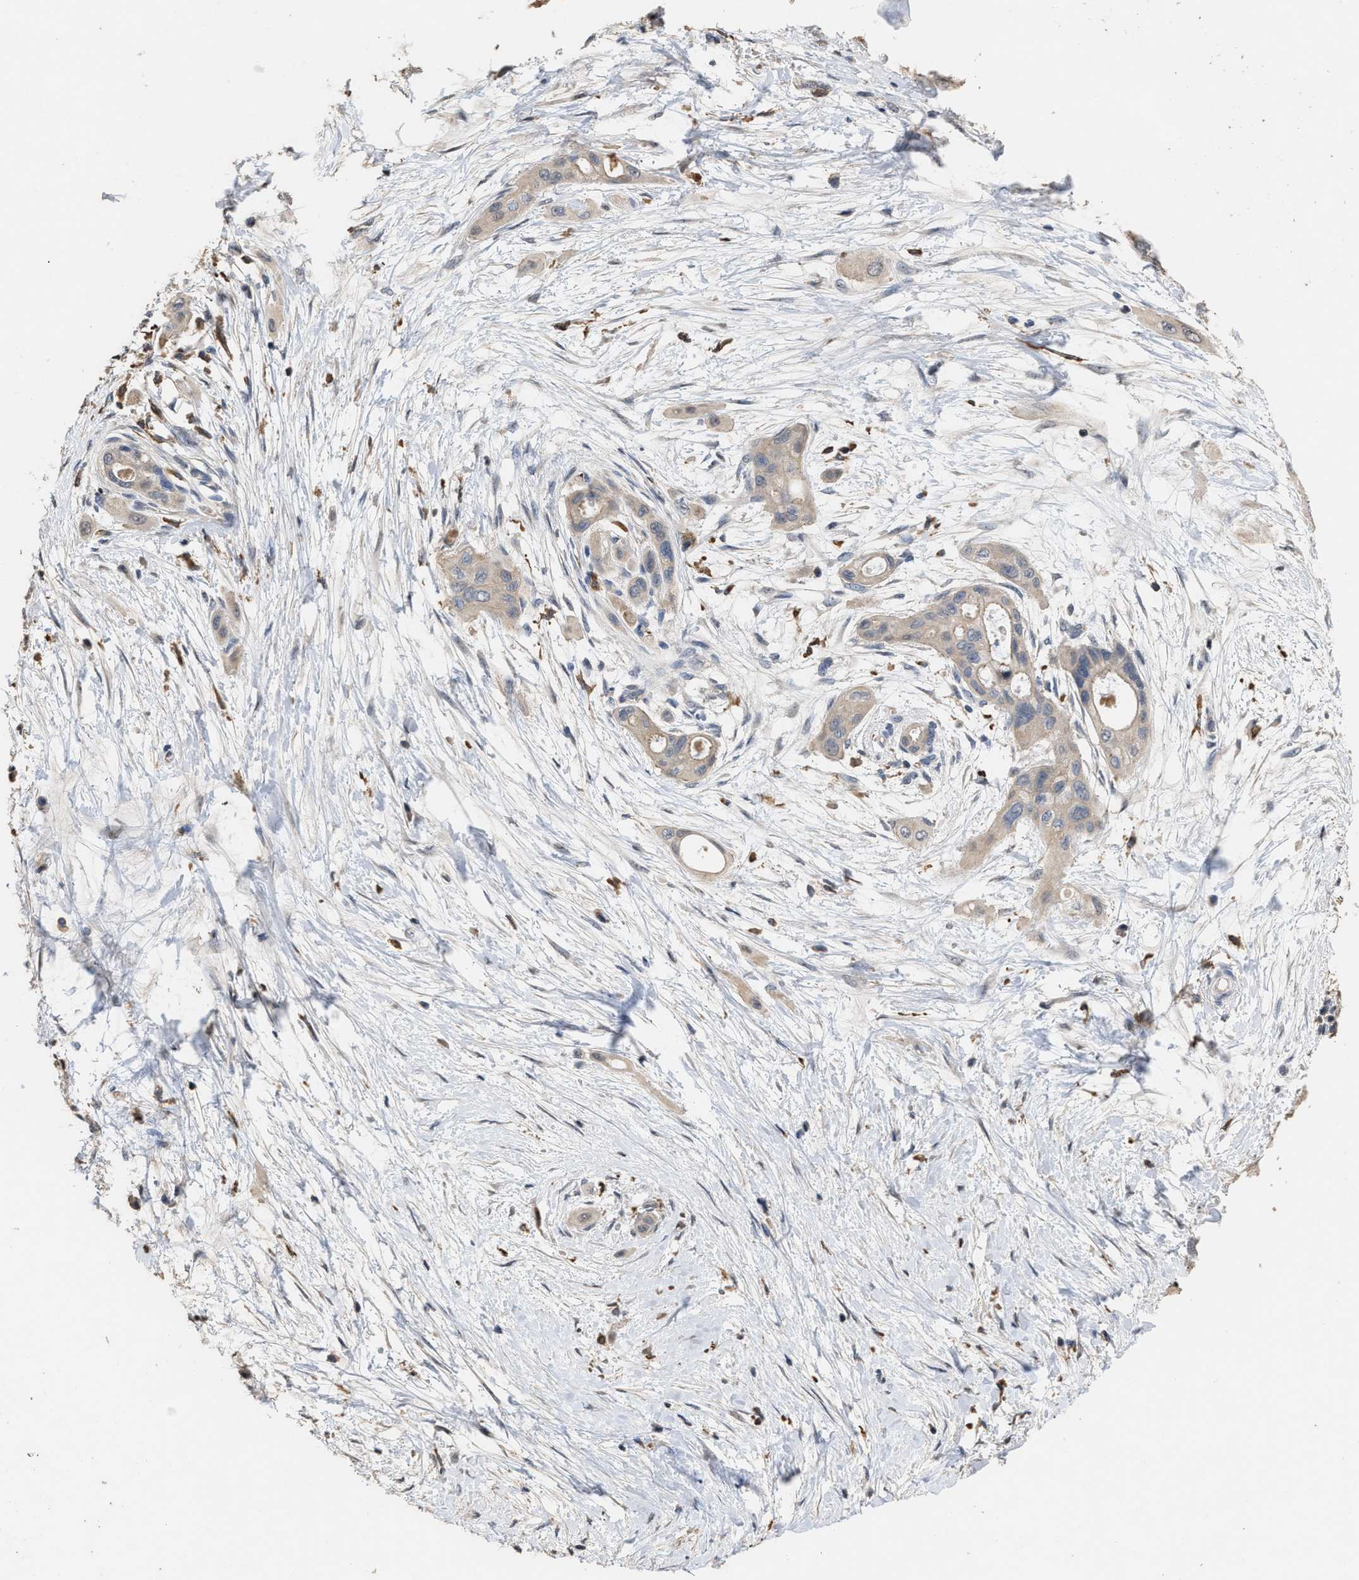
{"staining": {"intensity": "negative", "quantity": "none", "location": "none"}, "tissue": "pancreatic cancer", "cell_type": "Tumor cells", "image_type": "cancer", "snomed": [{"axis": "morphology", "description": "Adenocarcinoma, NOS"}, {"axis": "topography", "description": "Pancreas"}], "caption": "Adenocarcinoma (pancreatic) stained for a protein using IHC shows no positivity tumor cells.", "gene": "TDRKH", "patient": {"sex": "male", "age": 59}}